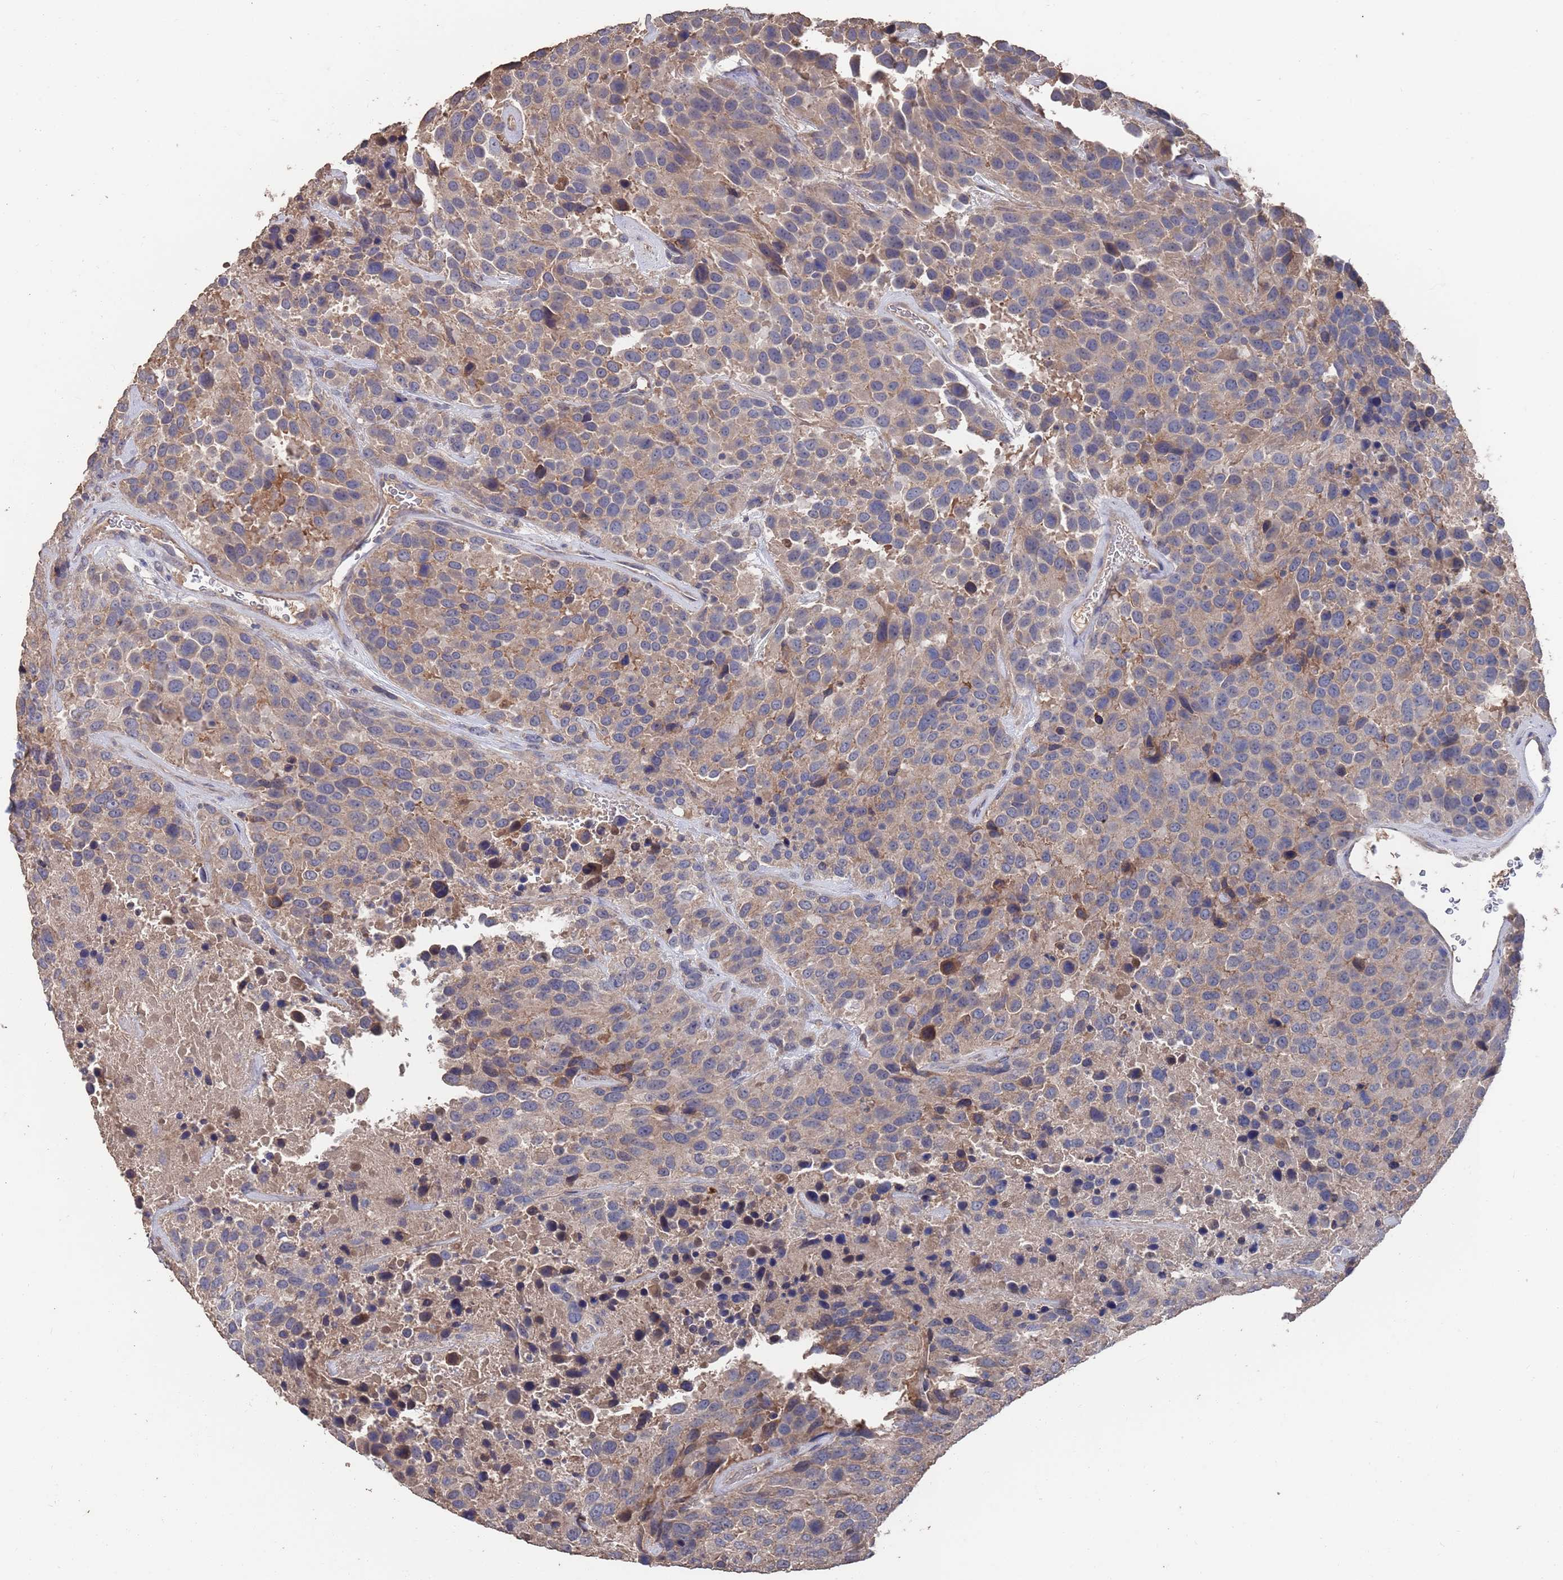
{"staining": {"intensity": "weak", "quantity": ">75%", "location": "cytoplasmic/membranous"}, "tissue": "urothelial cancer", "cell_type": "Tumor cells", "image_type": "cancer", "snomed": [{"axis": "morphology", "description": "Urothelial carcinoma, High grade"}, {"axis": "topography", "description": "Urinary bladder"}], "caption": "Human urothelial cancer stained with a protein marker exhibits weak staining in tumor cells.", "gene": "BTBD18", "patient": {"sex": "female", "age": 70}}